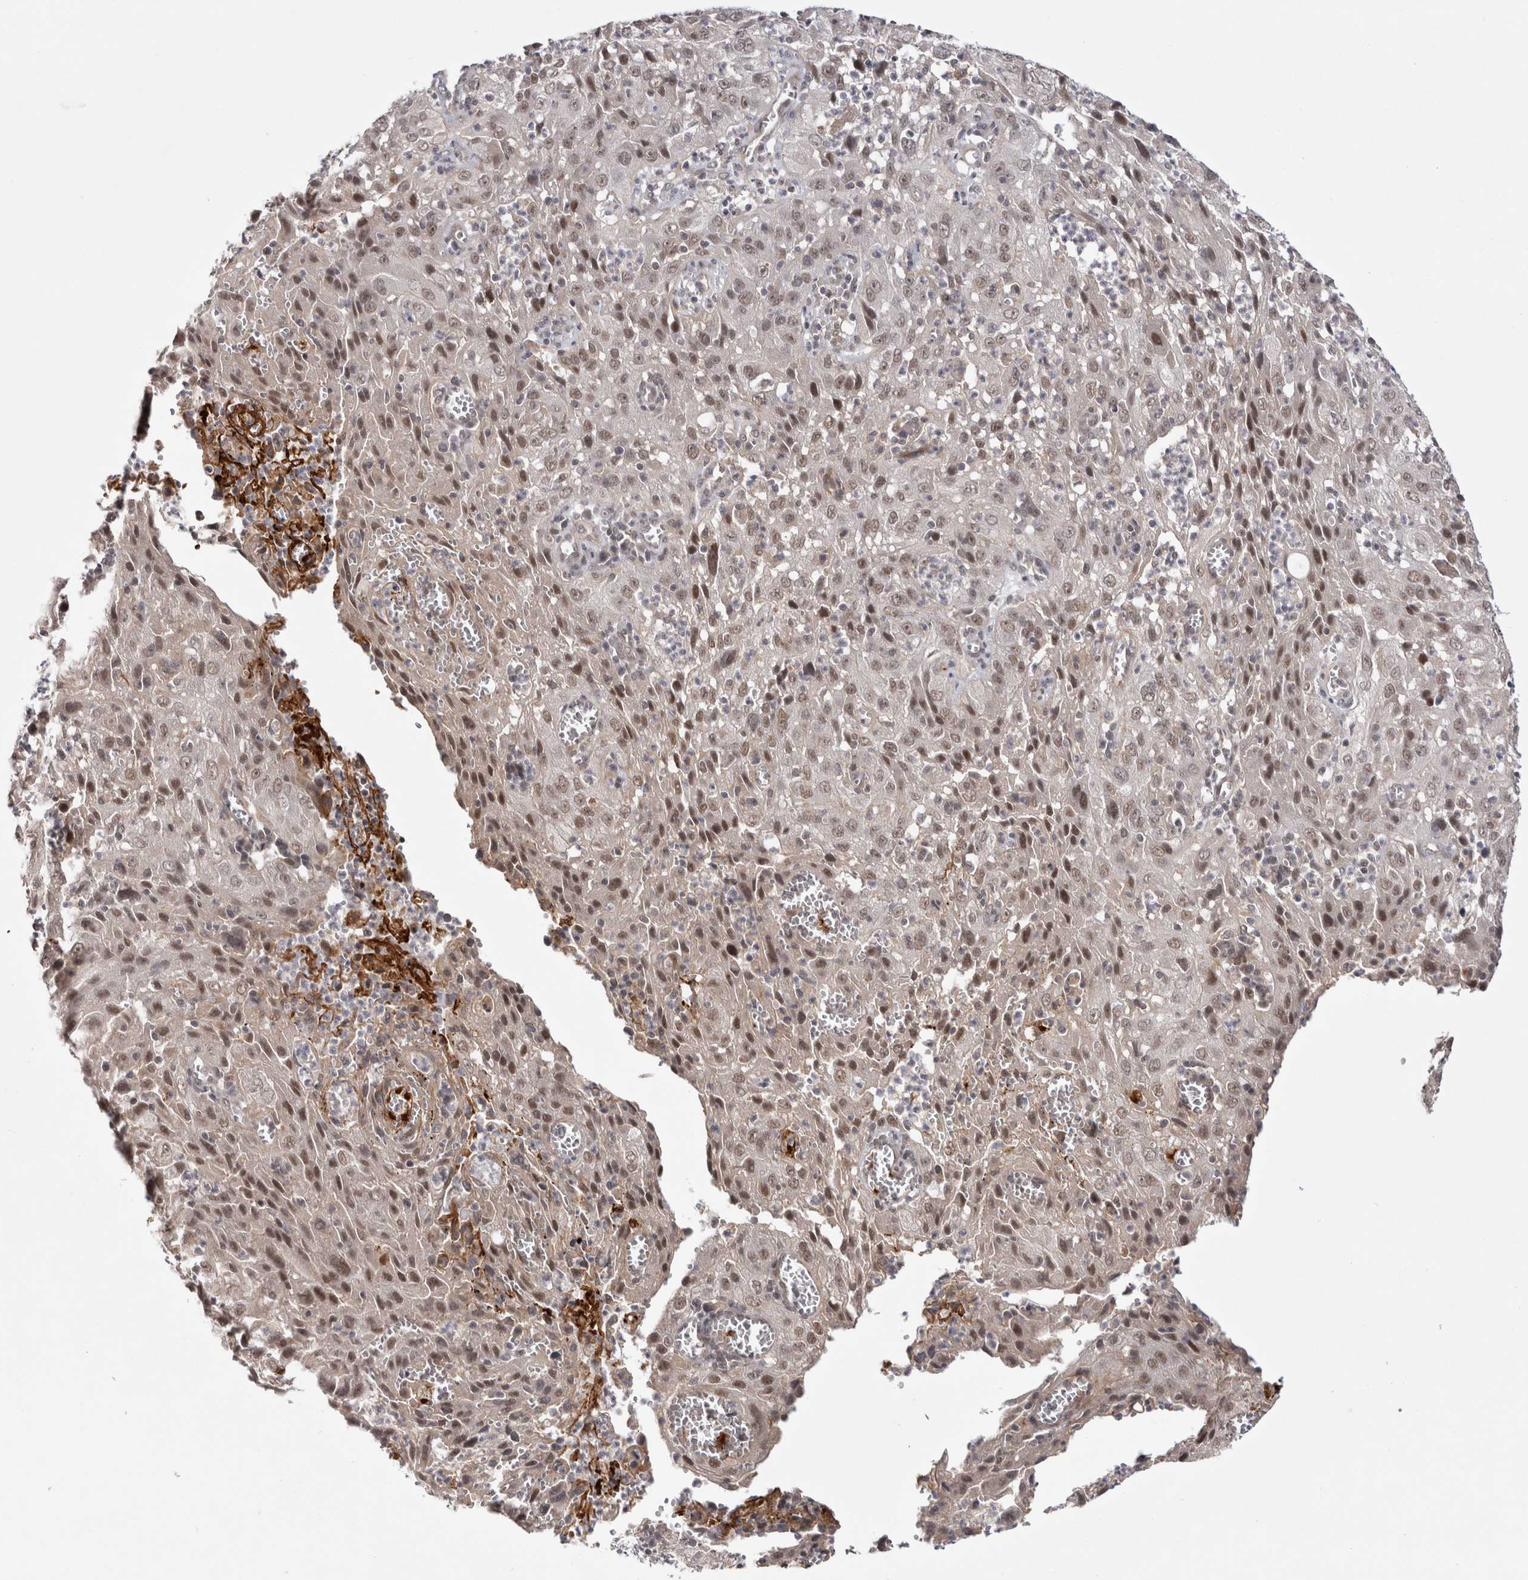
{"staining": {"intensity": "moderate", "quantity": ">75%", "location": "nuclear"}, "tissue": "cervical cancer", "cell_type": "Tumor cells", "image_type": "cancer", "snomed": [{"axis": "morphology", "description": "Squamous cell carcinoma, NOS"}, {"axis": "topography", "description": "Cervix"}], "caption": "Moderate nuclear expression for a protein is identified in about >75% of tumor cells of cervical cancer using immunohistochemistry.", "gene": "ZNF318", "patient": {"sex": "female", "age": 32}}